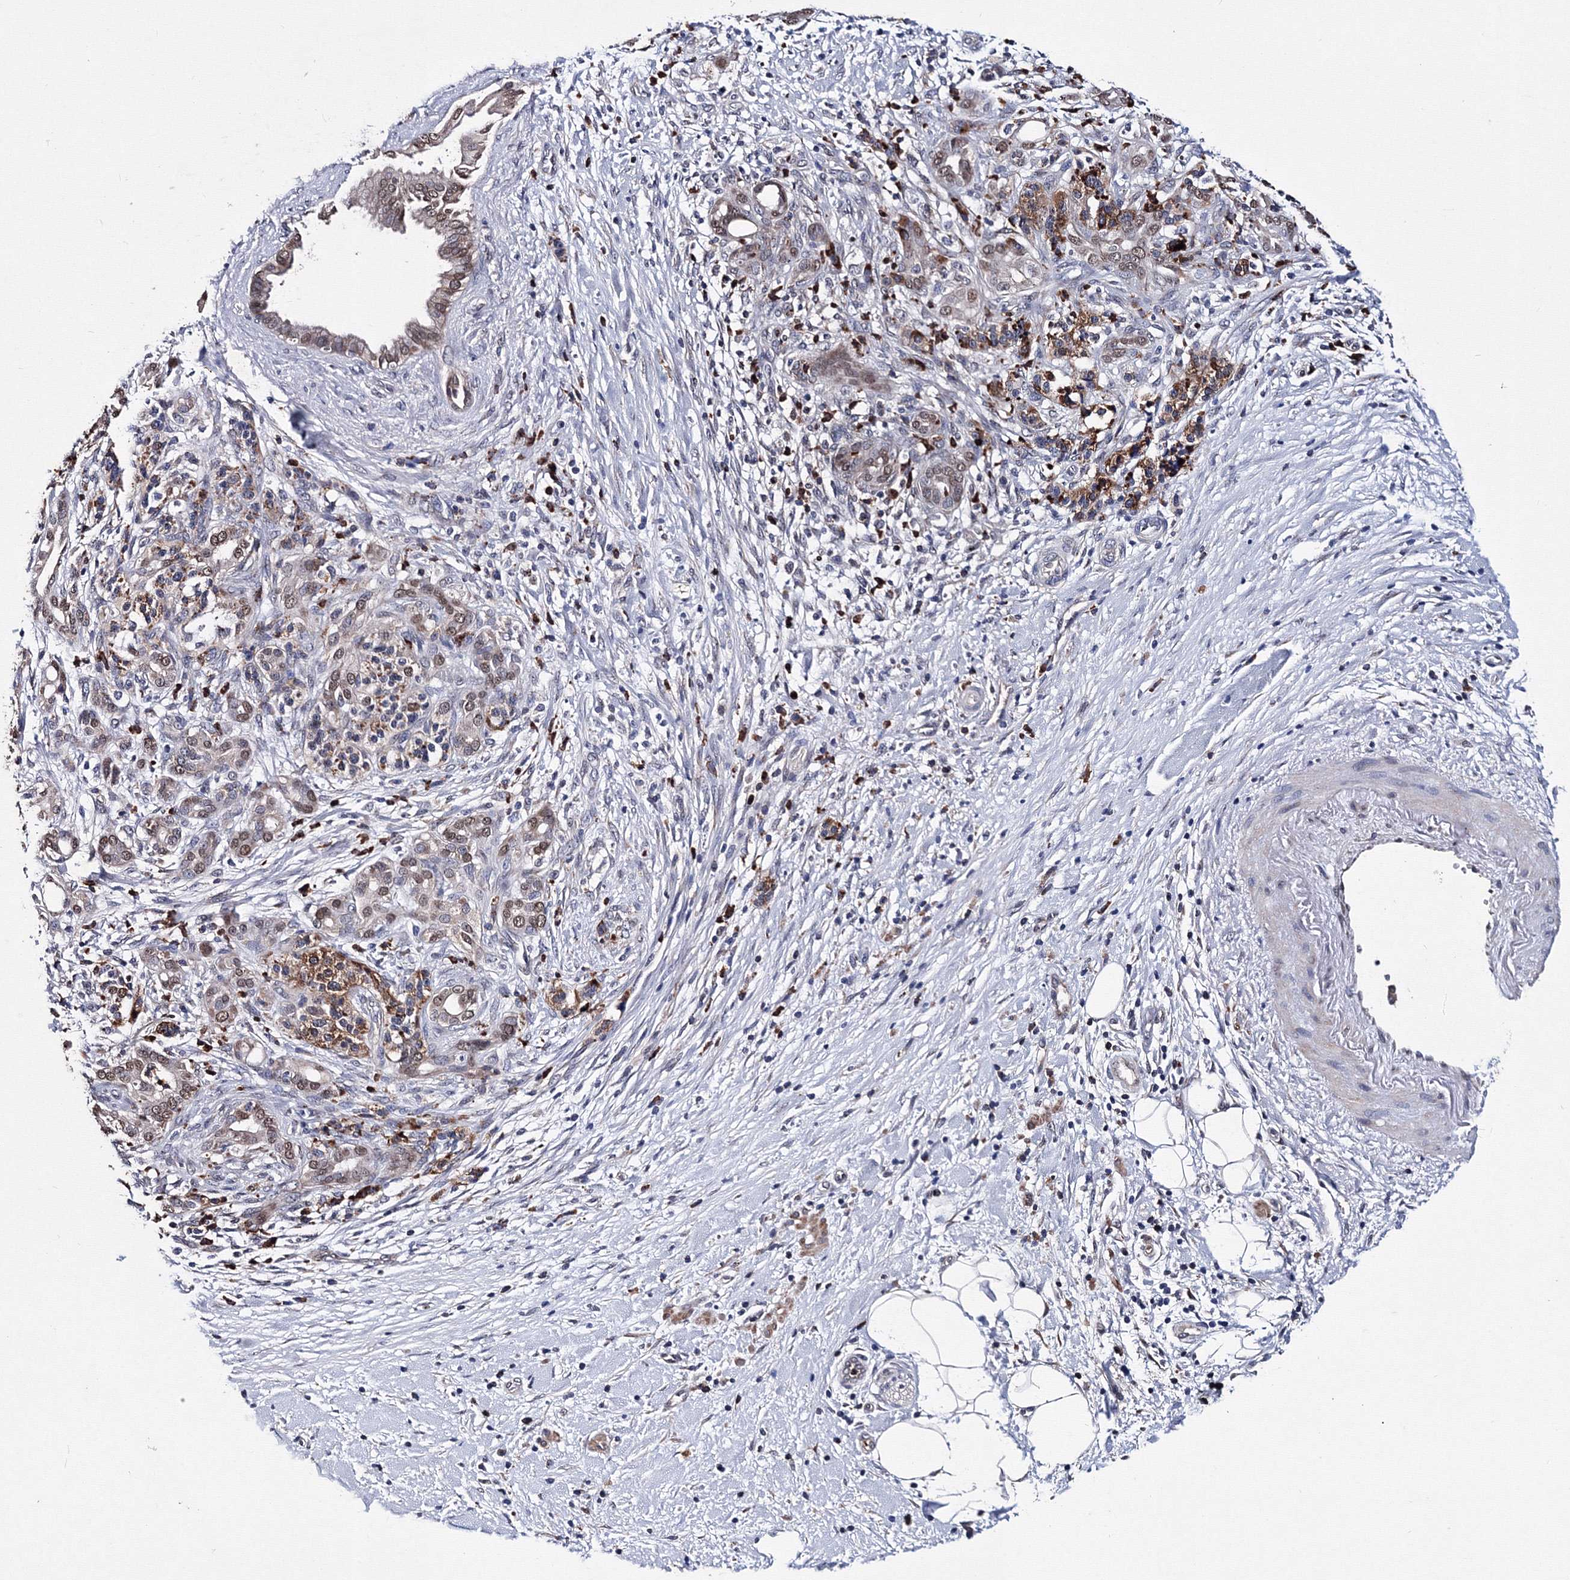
{"staining": {"intensity": "weak", "quantity": "<25%", "location": "cytoplasmic/membranous,nuclear"}, "tissue": "pancreatic cancer", "cell_type": "Tumor cells", "image_type": "cancer", "snomed": [{"axis": "morphology", "description": "Adenocarcinoma, NOS"}, {"axis": "topography", "description": "Pancreas"}], "caption": "IHC micrograph of neoplastic tissue: pancreatic cancer (adenocarcinoma) stained with DAB reveals no significant protein expression in tumor cells.", "gene": "PHYKPL", "patient": {"sex": "male", "age": 58}}